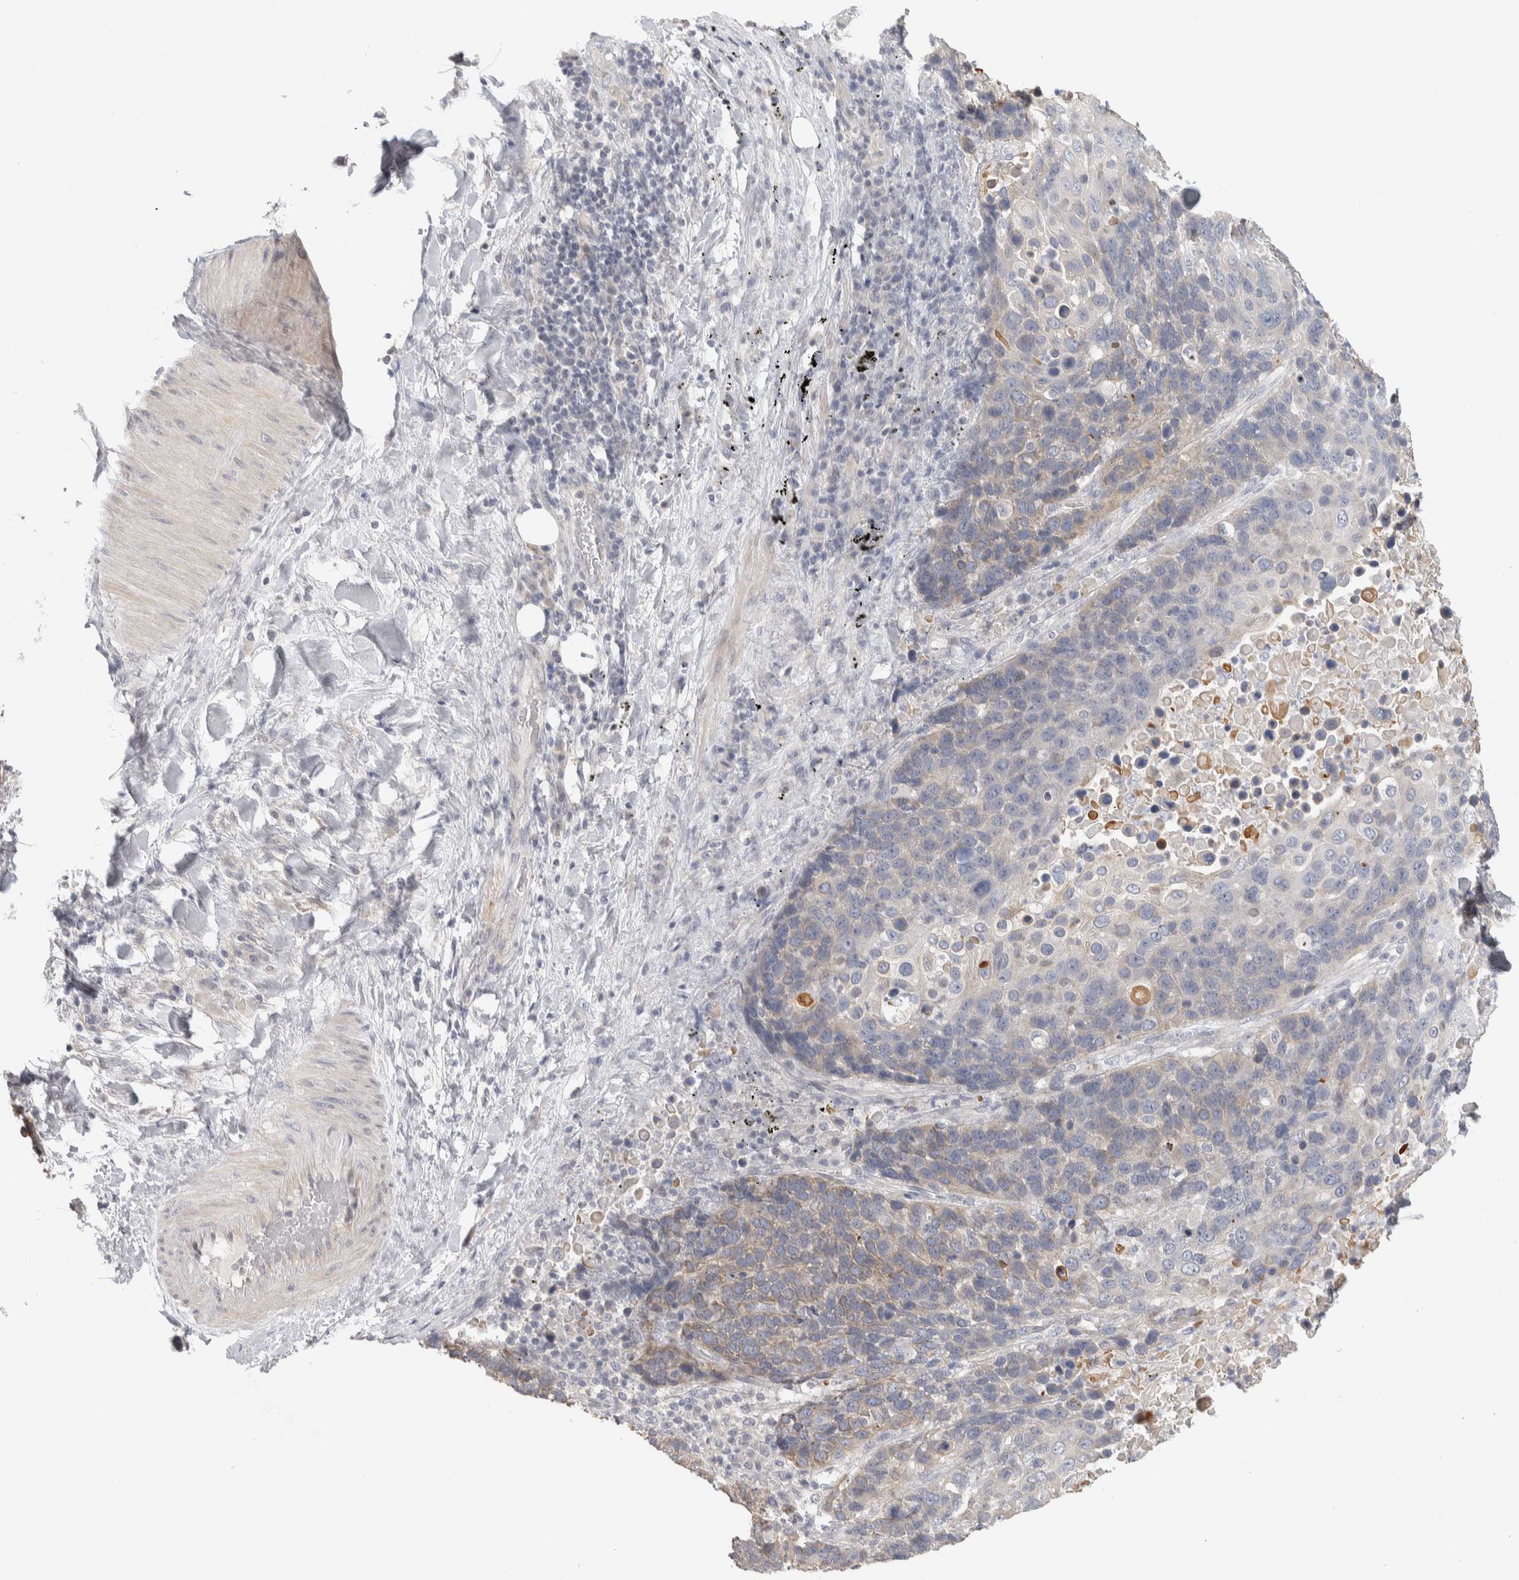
{"staining": {"intensity": "weak", "quantity": "<25%", "location": "cytoplasmic/membranous"}, "tissue": "lung cancer", "cell_type": "Tumor cells", "image_type": "cancer", "snomed": [{"axis": "morphology", "description": "Squamous cell carcinoma, NOS"}, {"axis": "topography", "description": "Lung"}], "caption": "Micrograph shows no significant protein expression in tumor cells of lung cancer (squamous cell carcinoma).", "gene": "DCXR", "patient": {"sex": "male", "age": 66}}